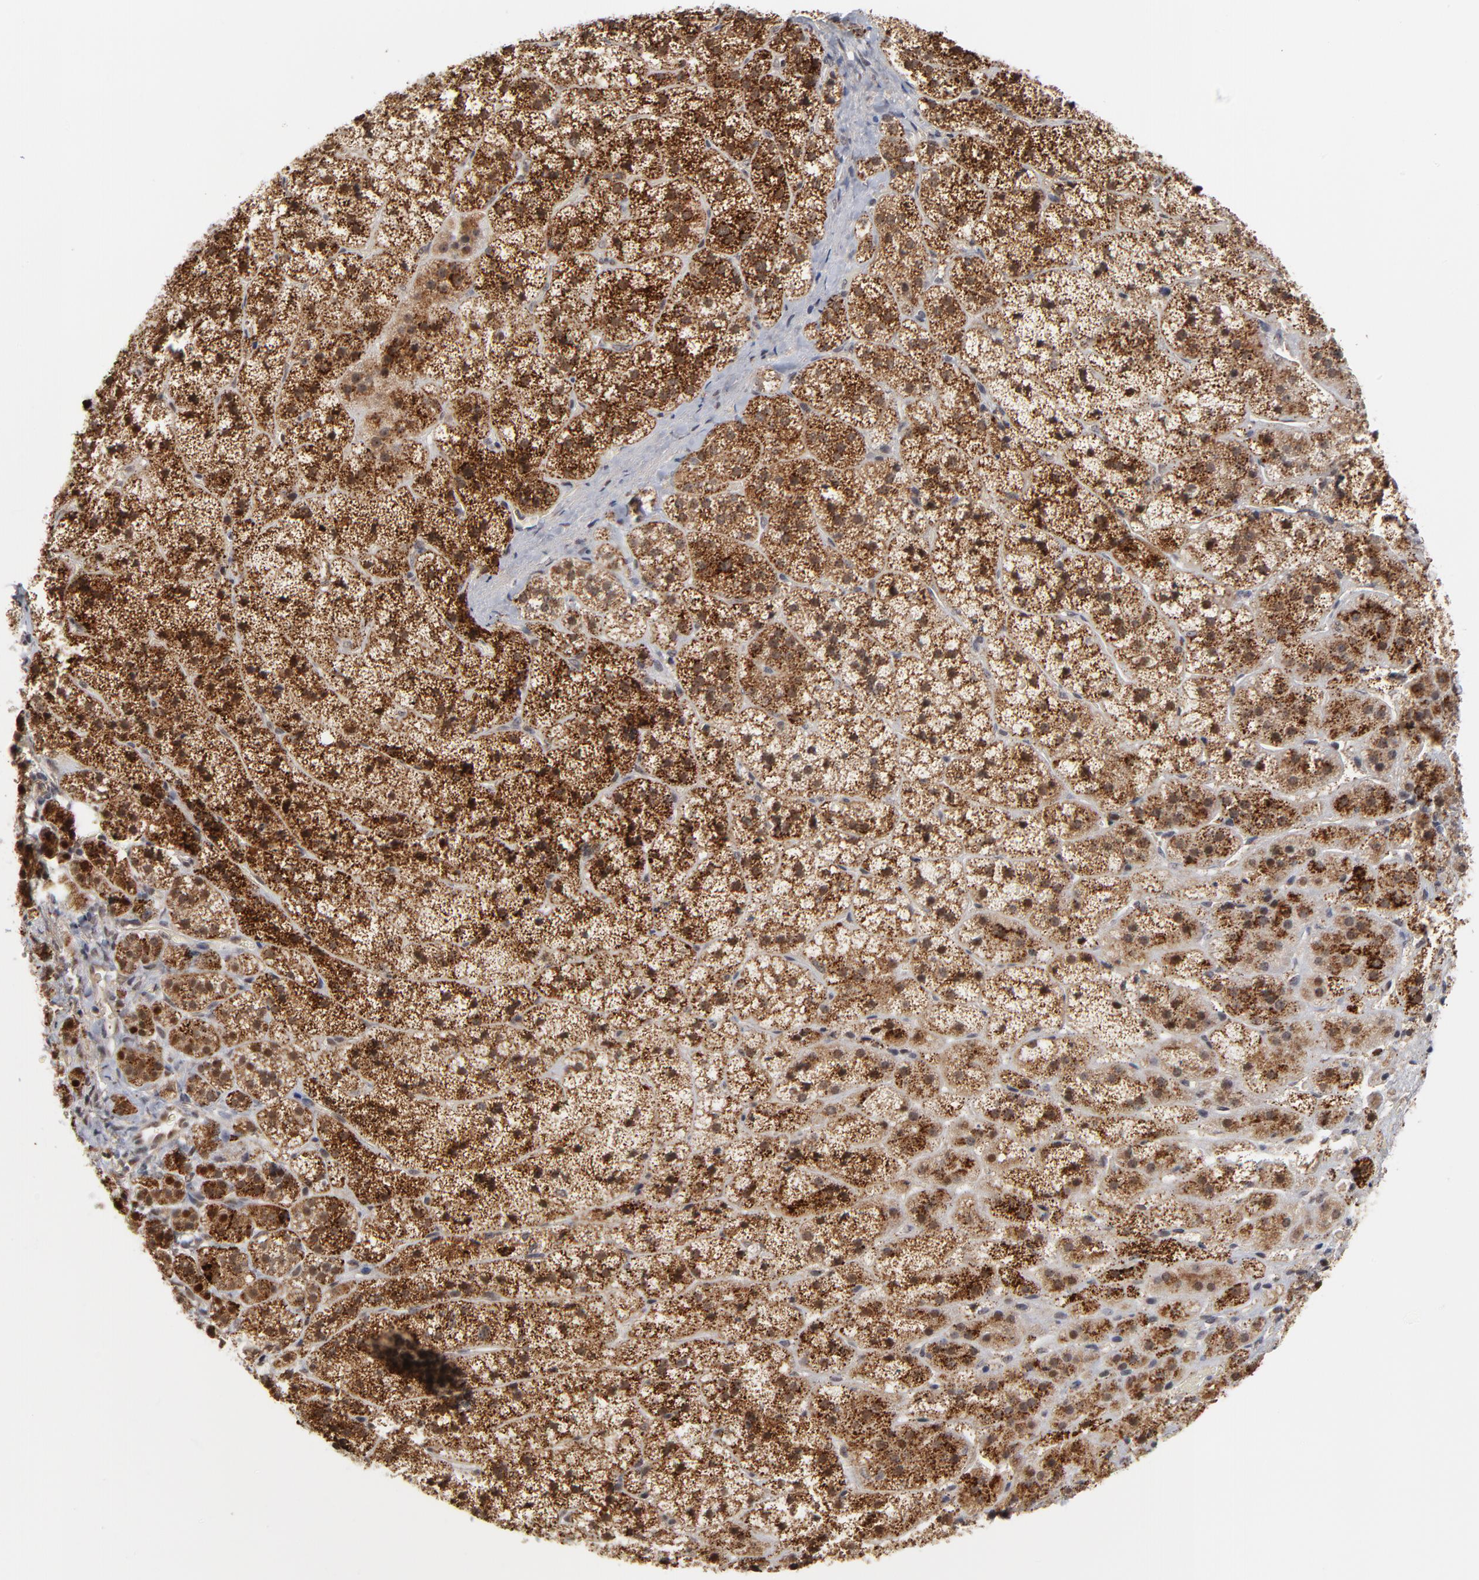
{"staining": {"intensity": "strong", "quantity": ">75%", "location": "cytoplasmic/membranous,nuclear"}, "tissue": "adrenal gland", "cell_type": "Glandular cells", "image_type": "normal", "snomed": [{"axis": "morphology", "description": "Normal tissue, NOS"}, {"axis": "topography", "description": "Adrenal gland"}], "caption": "Glandular cells exhibit strong cytoplasmic/membranous,nuclear expression in approximately >75% of cells in unremarkable adrenal gland. (DAB = brown stain, brightfield microscopy at high magnification).", "gene": "ZNF419", "patient": {"sex": "female", "age": 44}}